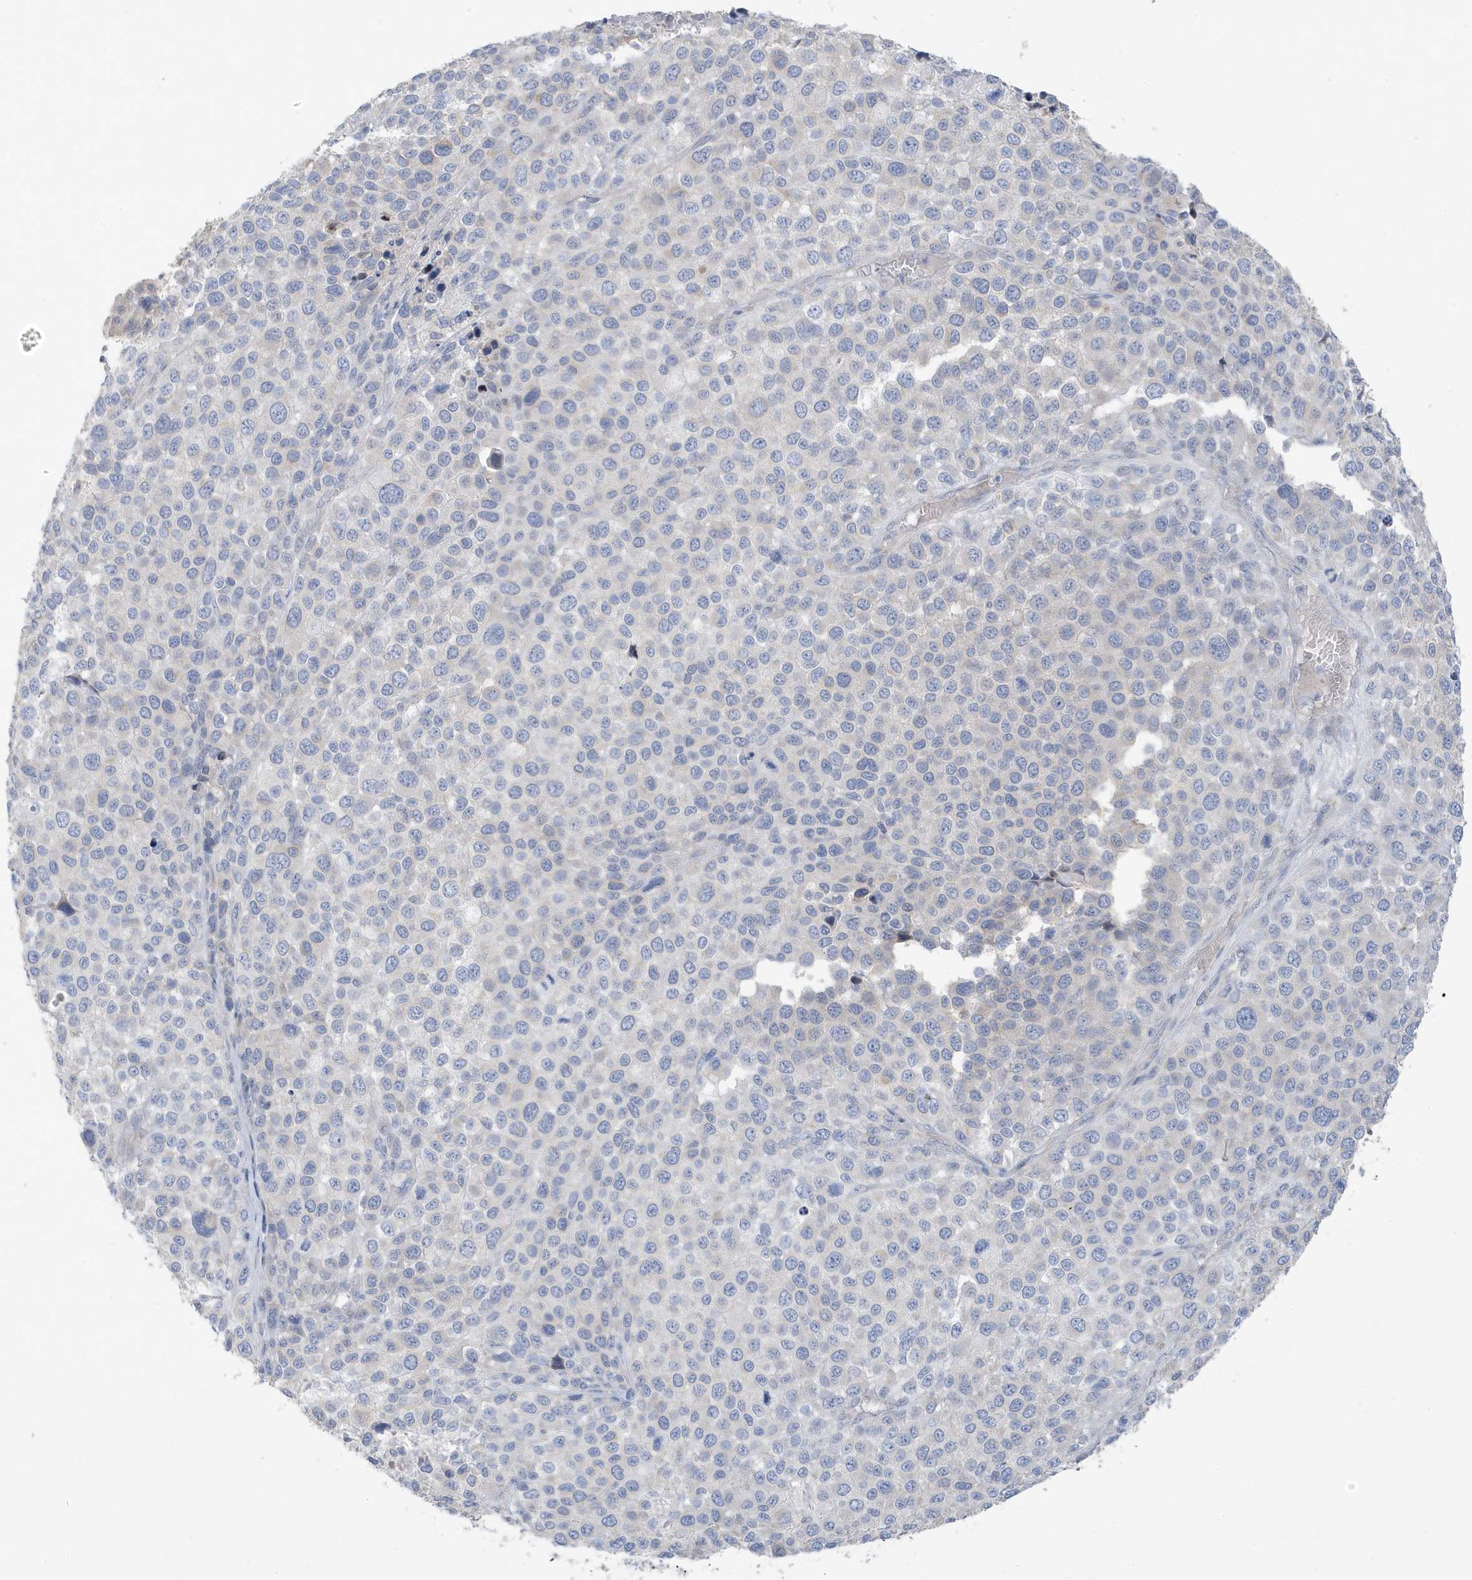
{"staining": {"intensity": "negative", "quantity": "none", "location": "none"}, "tissue": "melanoma", "cell_type": "Tumor cells", "image_type": "cancer", "snomed": [{"axis": "morphology", "description": "Malignant melanoma, NOS"}, {"axis": "topography", "description": "Skin of trunk"}], "caption": "High magnification brightfield microscopy of malignant melanoma stained with DAB (brown) and counterstained with hematoxylin (blue): tumor cells show no significant staining.", "gene": "ATP13A5", "patient": {"sex": "male", "age": 71}}